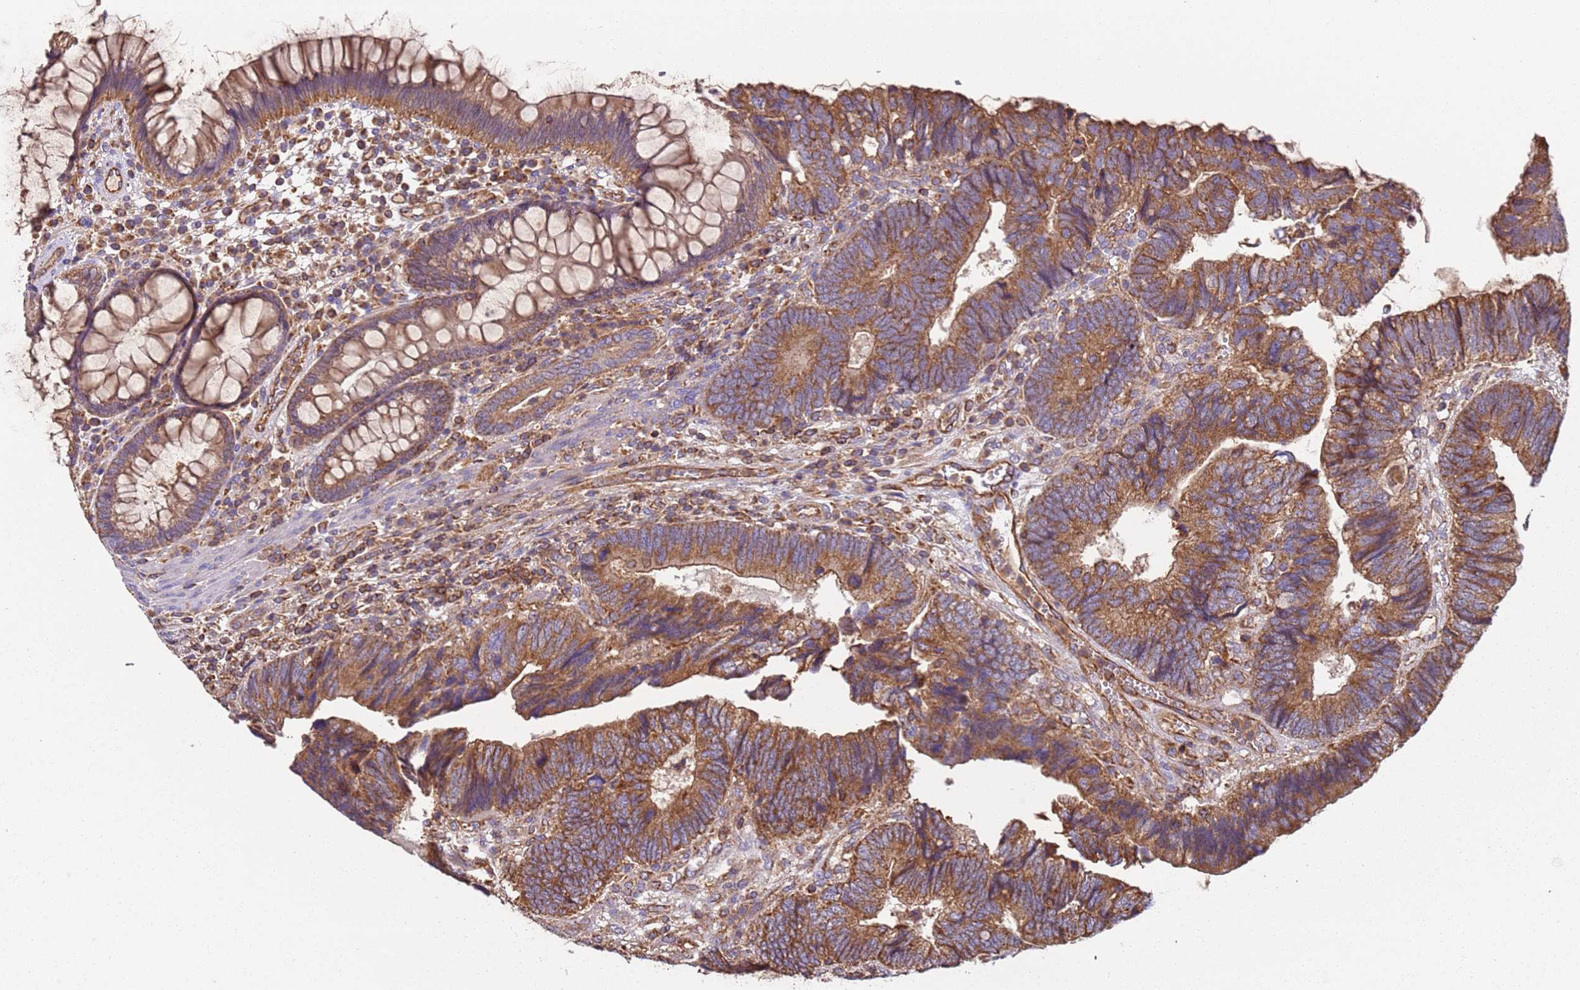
{"staining": {"intensity": "moderate", "quantity": ">75%", "location": "cytoplasmic/membranous"}, "tissue": "colorectal cancer", "cell_type": "Tumor cells", "image_type": "cancer", "snomed": [{"axis": "morphology", "description": "Adenocarcinoma, NOS"}, {"axis": "topography", "description": "Colon"}], "caption": "Tumor cells exhibit moderate cytoplasmic/membranous positivity in about >75% of cells in colorectal cancer.", "gene": "RMND5A", "patient": {"sex": "female", "age": 67}}